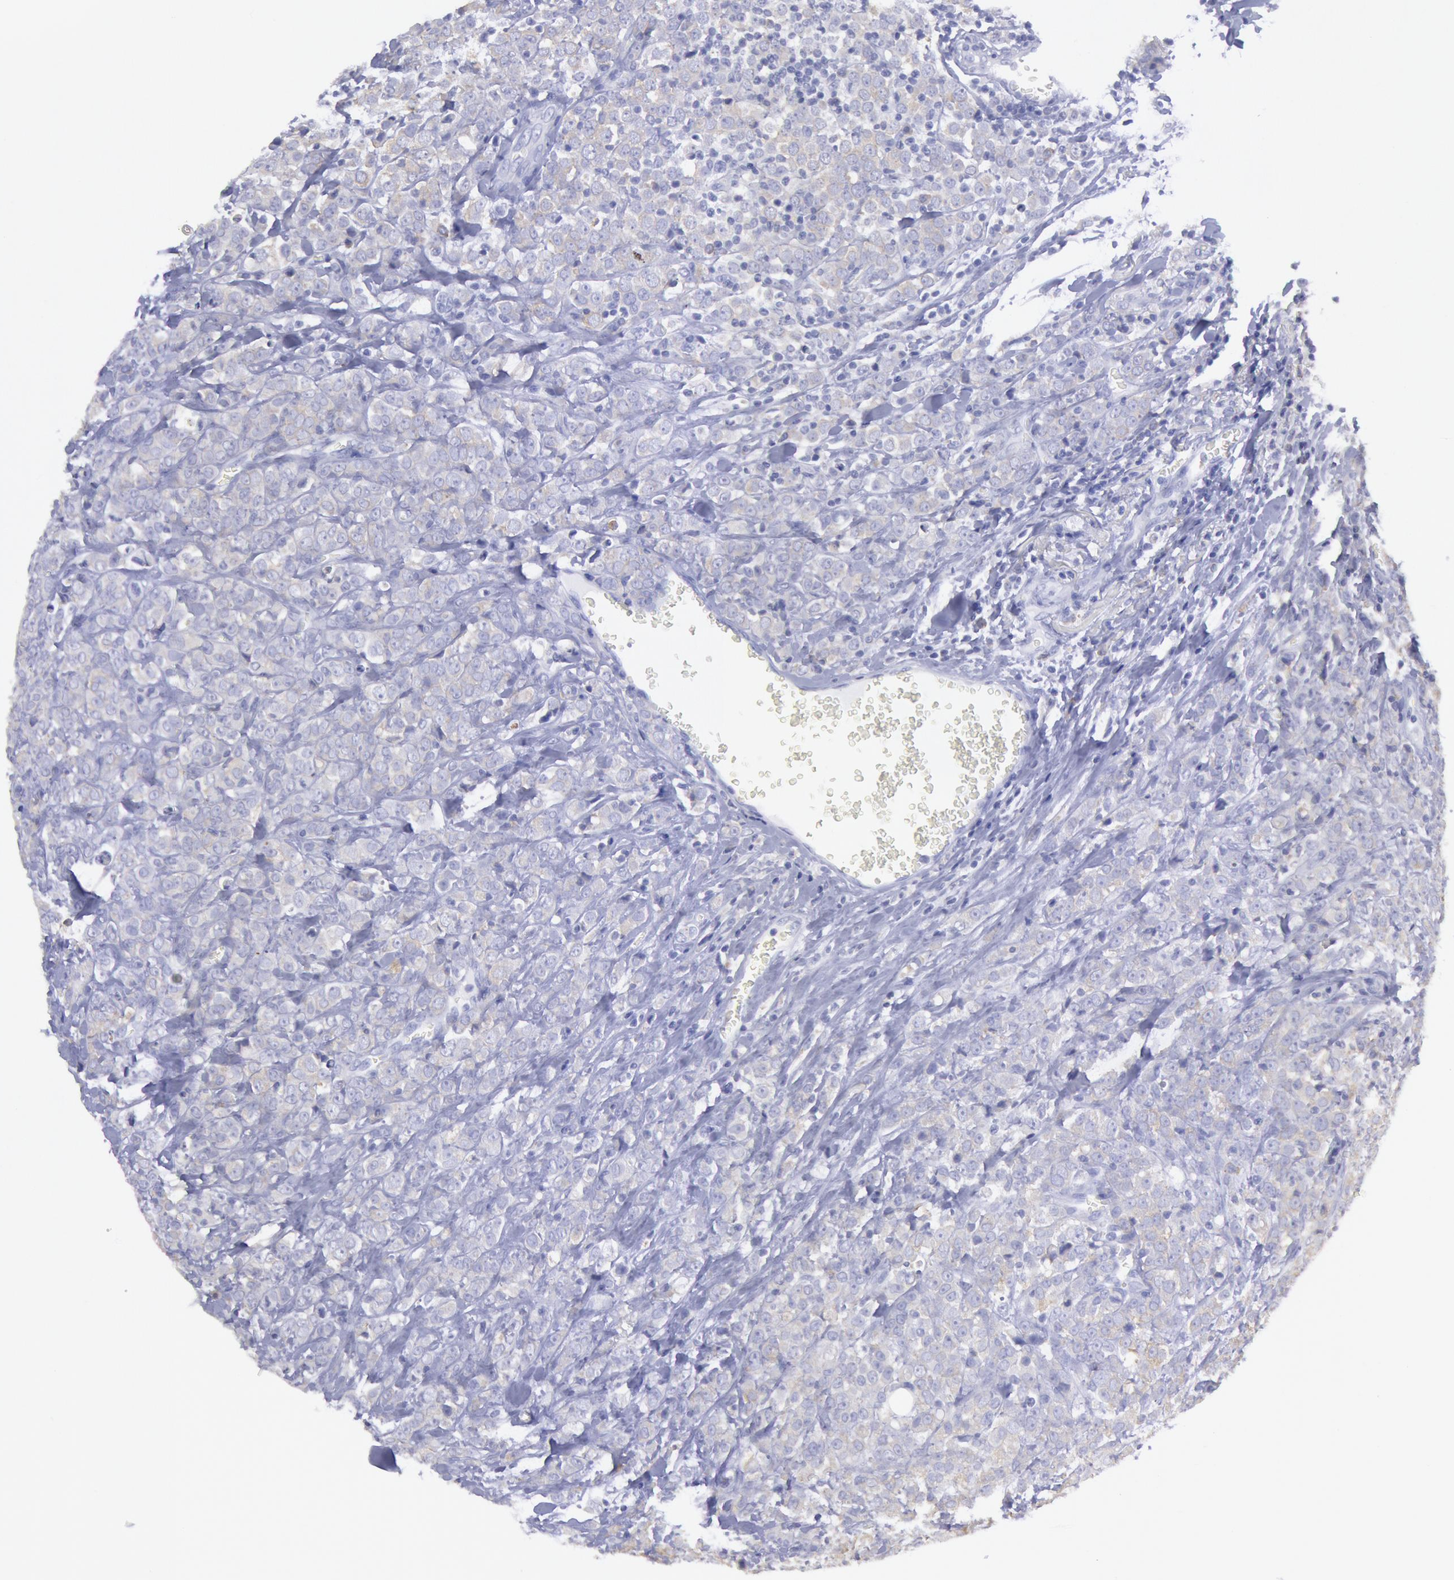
{"staining": {"intensity": "negative", "quantity": "none", "location": "none"}, "tissue": "breast cancer", "cell_type": "Tumor cells", "image_type": "cancer", "snomed": [{"axis": "morphology", "description": "Lobular carcinoma"}, {"axis": "topography", "description": "Breast"}], "caption": "Immunohistochemistry of human breast lobular carcinoma displays no positivity in tumor cells.", "gene": "MYH7", "patient": {"sex": "female", "age": 57}}